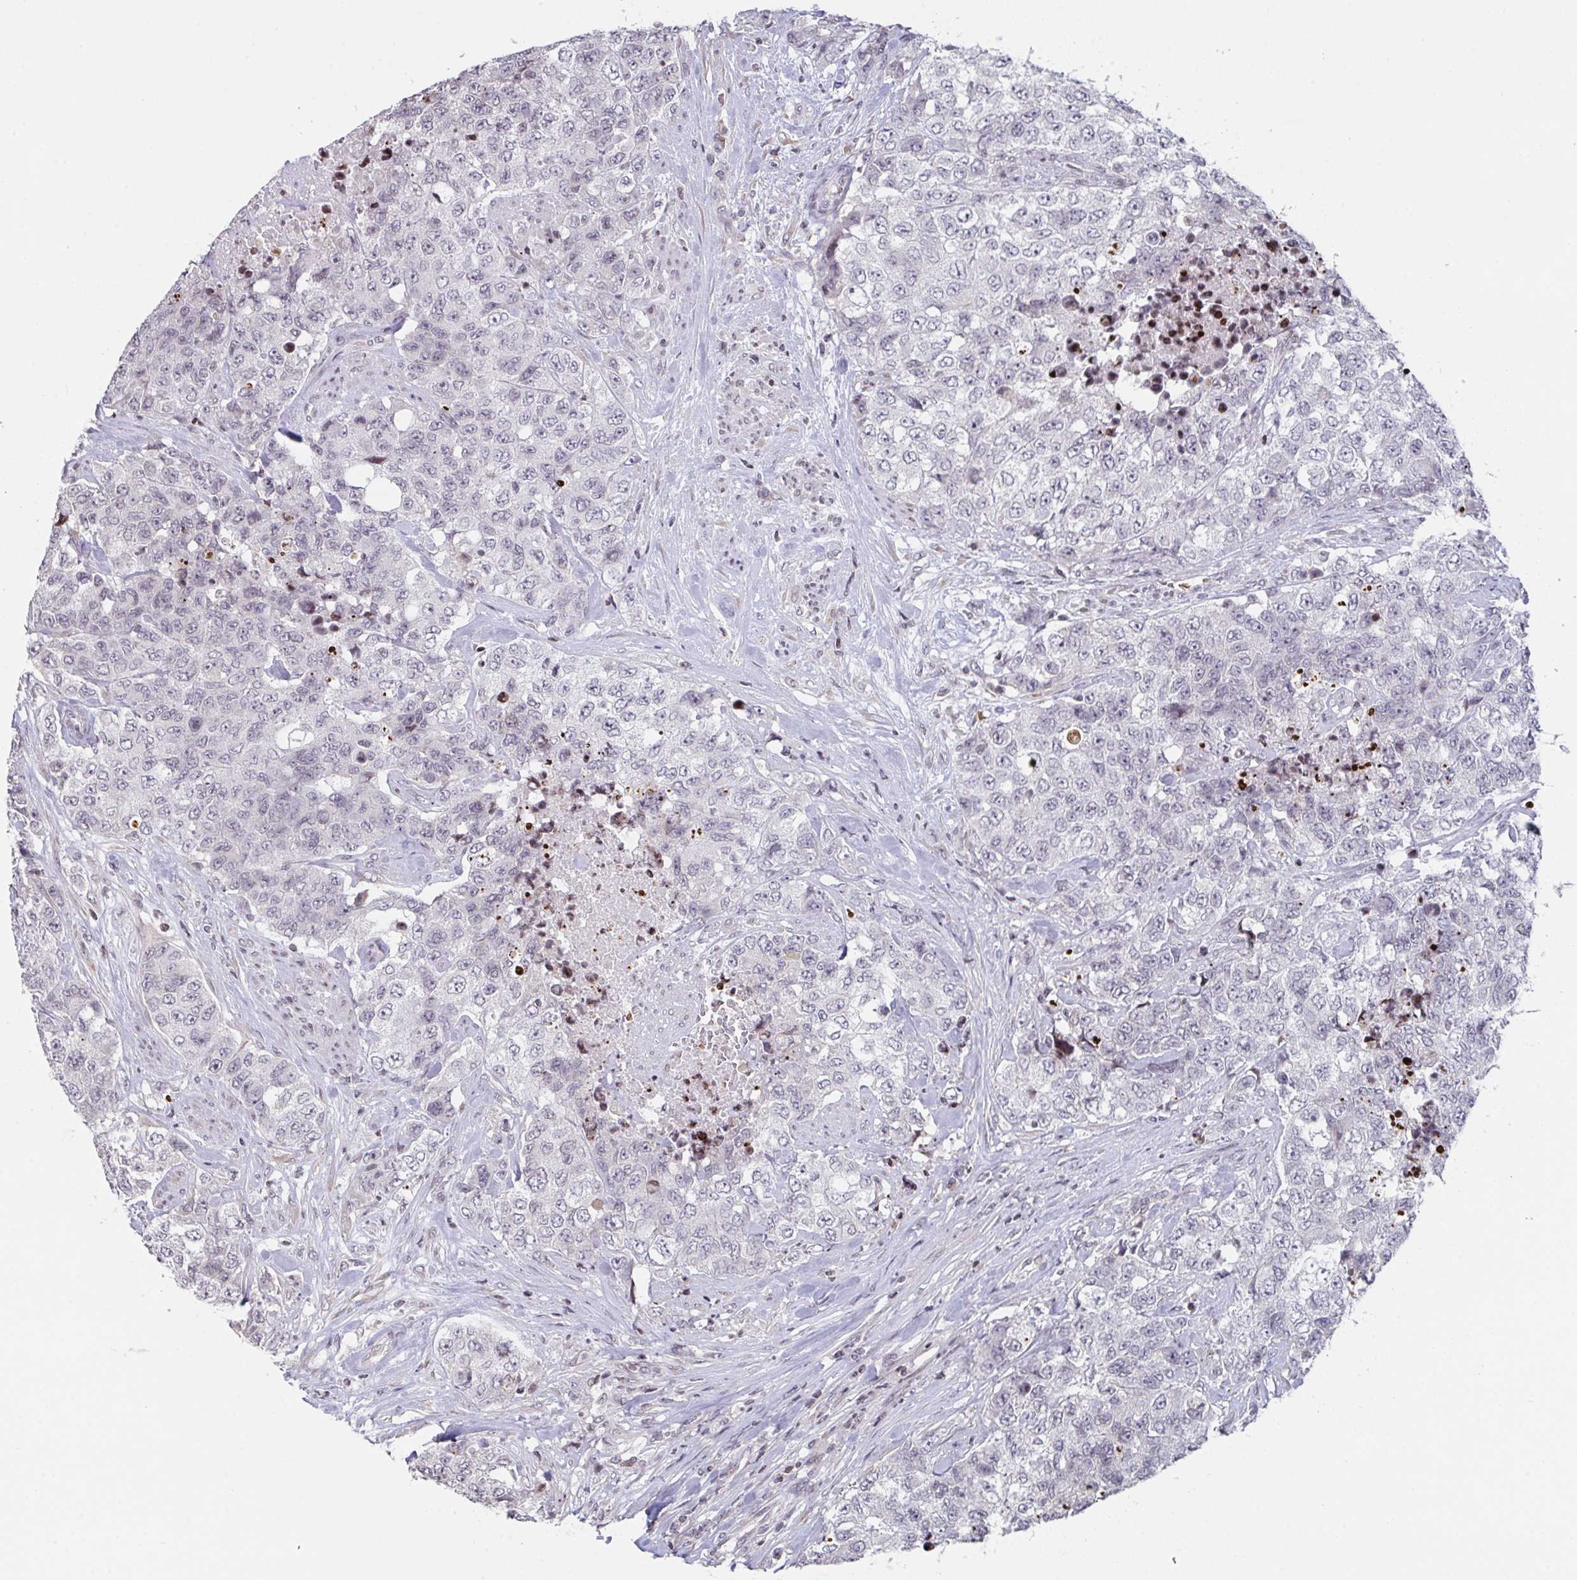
{"staining": {"intensity": "negative", "quantity": "none", "location": "none"}, "tissue": "urothelial cancer", "cell_type": "Tumor cells", "image_type": "cancer", "snomed": [{"axis": "morphology", "description": "Urothelial carcinoma, High grade"}, {"axis": "topography", "description": "Urinary bladder"}], "caption": "The IHC photomicrograph has no significant positivity in tumor cells of urothelial cancer tissue.", "gene": "PCDHB8", "patient": {"sex": "female", "age": 78}}